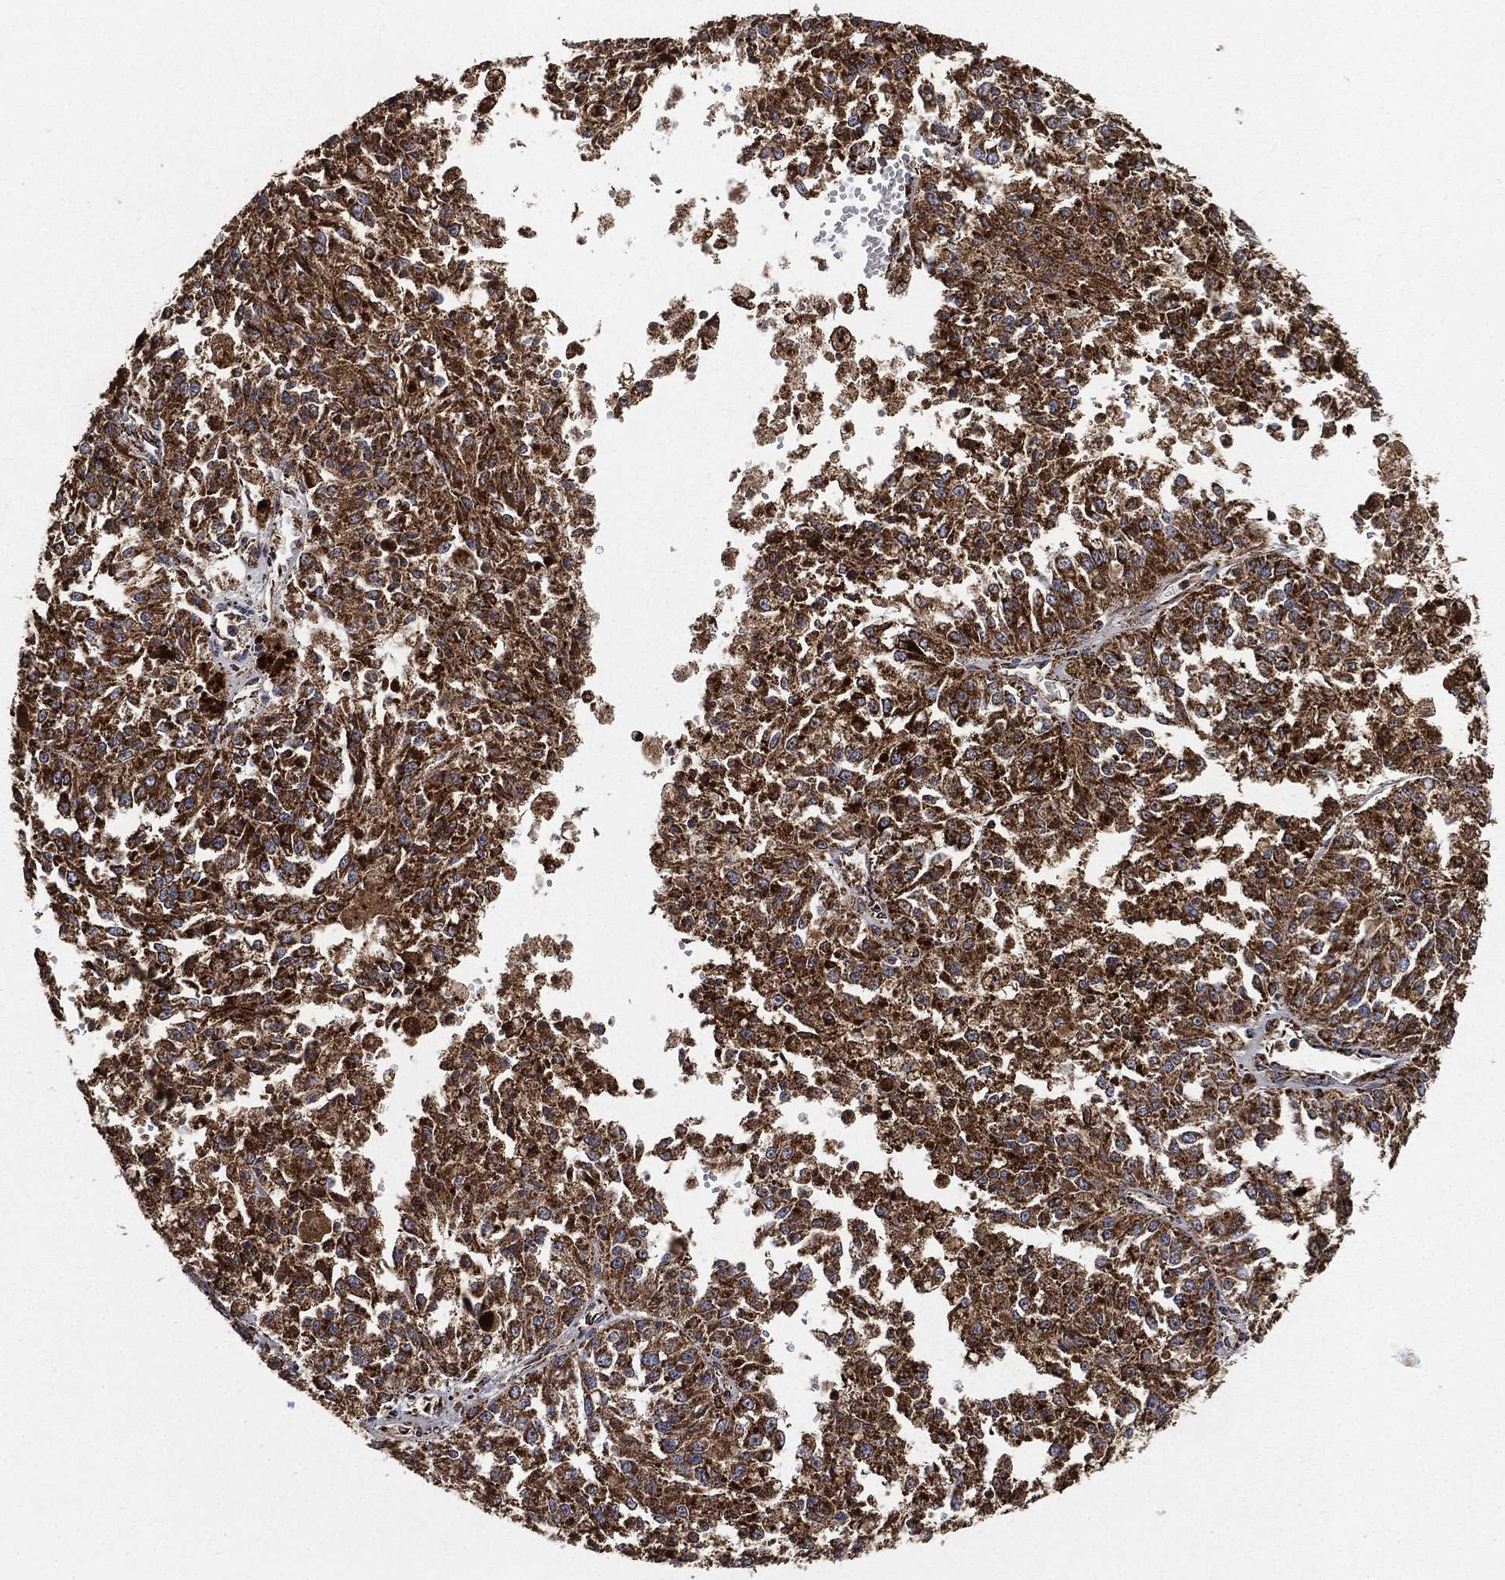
{"staining": {"intensity": "strong", "quantity": ">75%", "location": "cytoplasmic/membranous"}, "tissue": "melanoma", "cell_type": "Tumor cells", "image_type": "cancer", "snomed": [{"axis": "morphology", "description": "Malignant melanoma, Metastatic site"}, {"axis": "topography", "description": "Lymph node"}], "caption": "Immunohistochemistry (IHC) (DAB) staining of human malignant melanoma (metastatic site) reveals strong cytoplasmic/membranous protein staining in about >75% of tumor cells. (Brightfield microscopy of DAB IHC at high magnification).", "gene": "SLC38A7", "patient": {"sex": "female", "age": 64}}